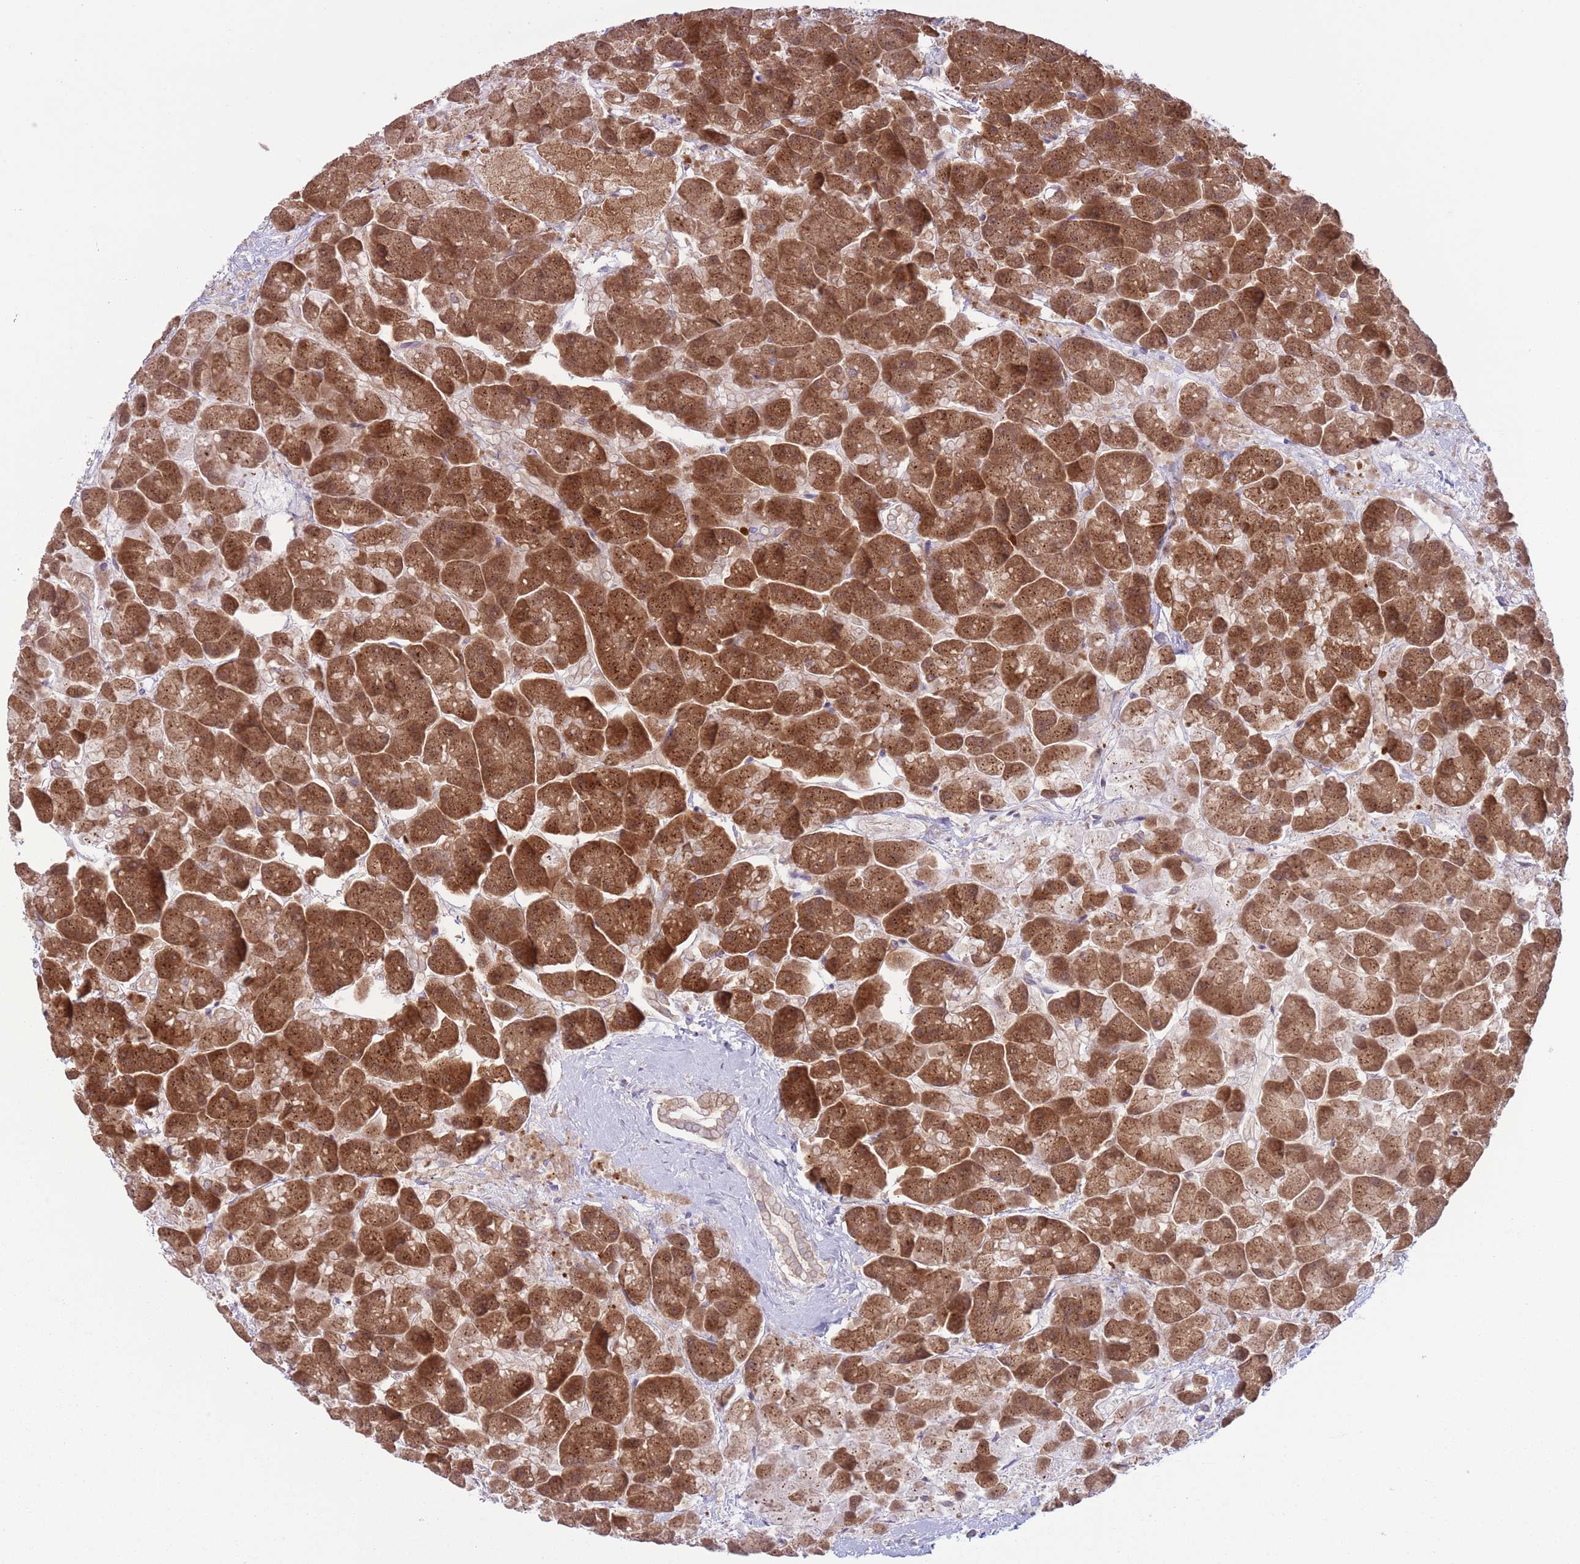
{"staining": {"intensity": "strong", "quantity": ">75%", "location": "cytoplasmic/membranous"}, "tissue": "pancreas", "cell_type": "Exocrine glandular cells", "image_type": "normal", "snomed": [{"axis": "morphology", "description": "Normal tissue, NOS"}, {"axis": "topography", "description": "Pancreas"}, {"axis": "topography", "description": "Peripheral nerve tissue"}], "caption": "Immunohistochemical staining of unremarkable human pancreas shows high levels of strong cytoplasmic/membranous expression in approximately >75% of exocrine glandular cells.", "gene": "COPE", "patient": {"sex": "male", "age": 54}}